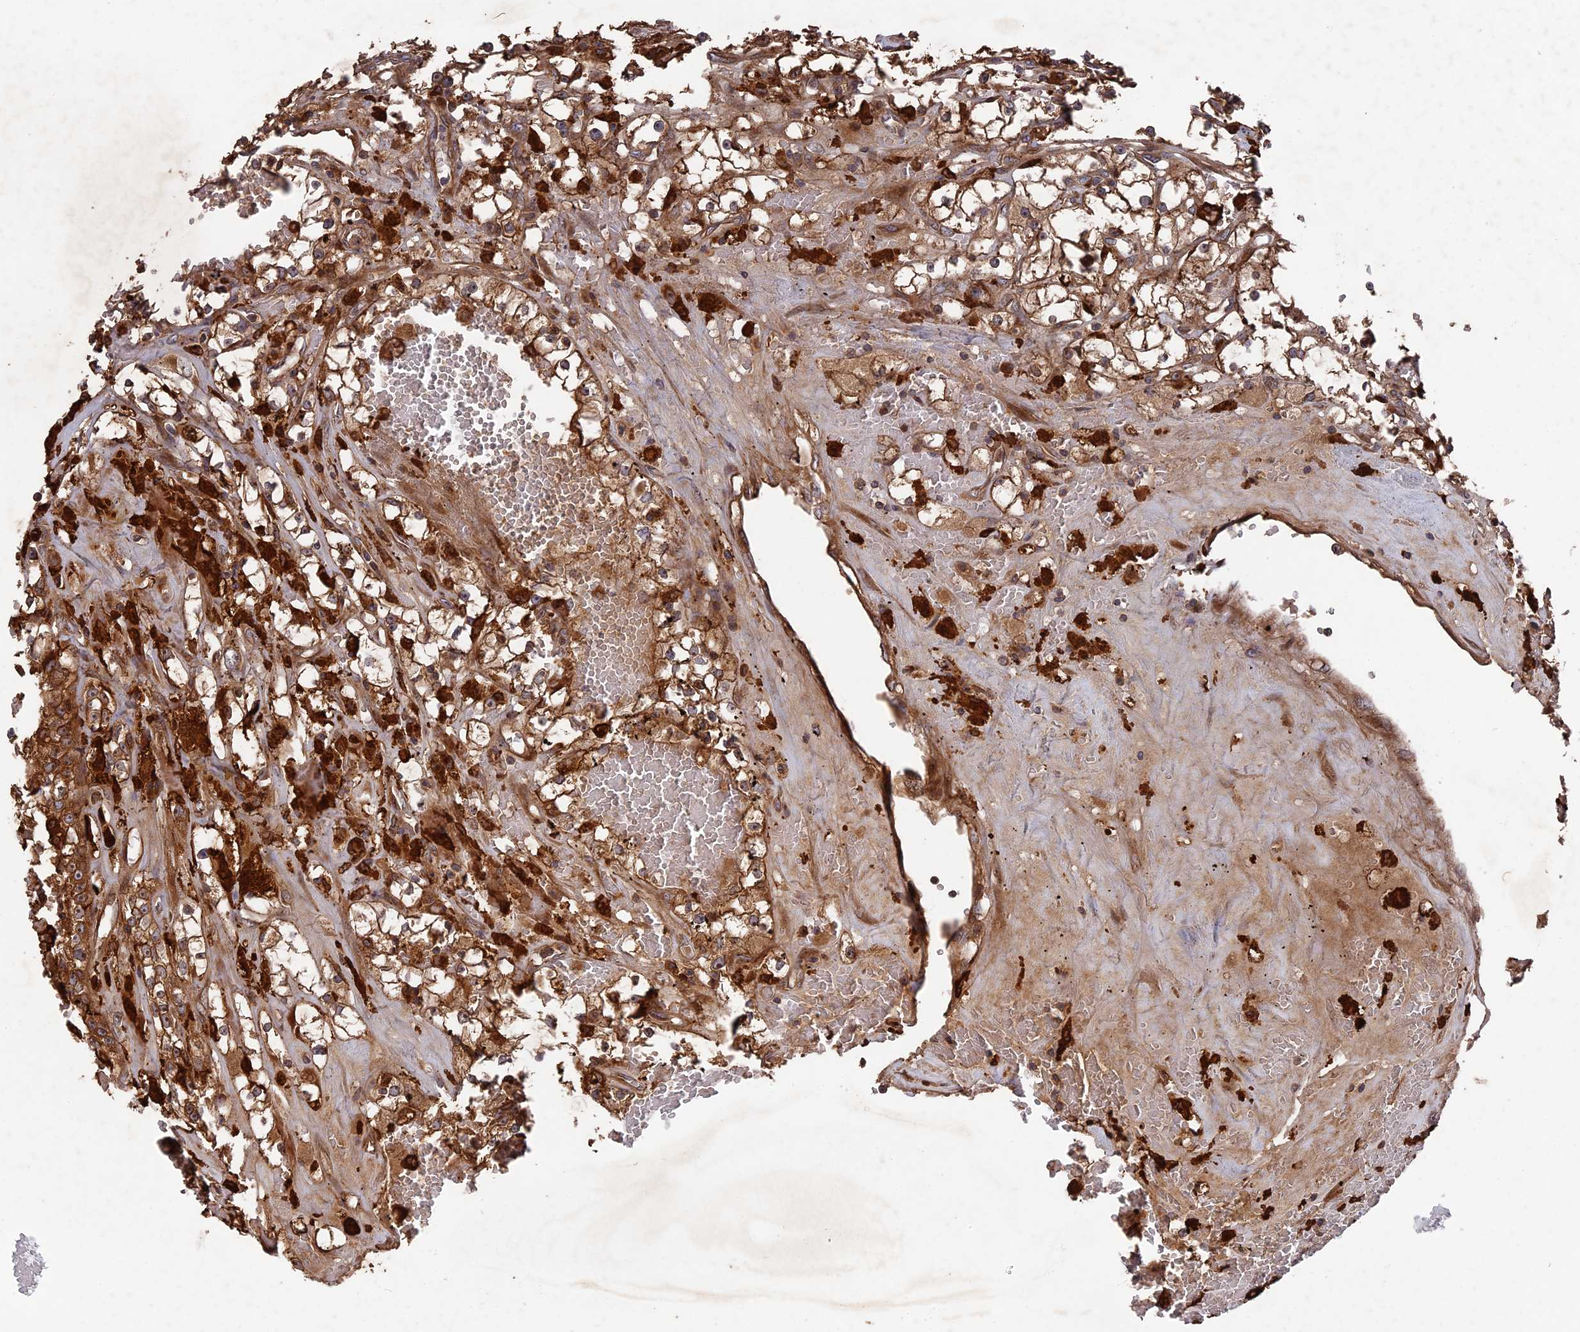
{"staining": {"intensity": "moderate", "quantity": ">75%", "location": "cytoplasmic/membranous"}, "tissue": "renal cancer", "cell_type": "Tumor cells", "image_type": "cancer", "snomed": [{"axis": "morphology", "description": "Adenocarcinoma, NOS"}, {"axis": "topography", "description": "Kidney"}], "caption": "Moderate cytoplasmic/membranous protein staining is appreciated in approximately >75% of tumor cells in renal adenocarcinoma.", "gene": "DEF8", "patient": {"sex": "male", "age": 56}}